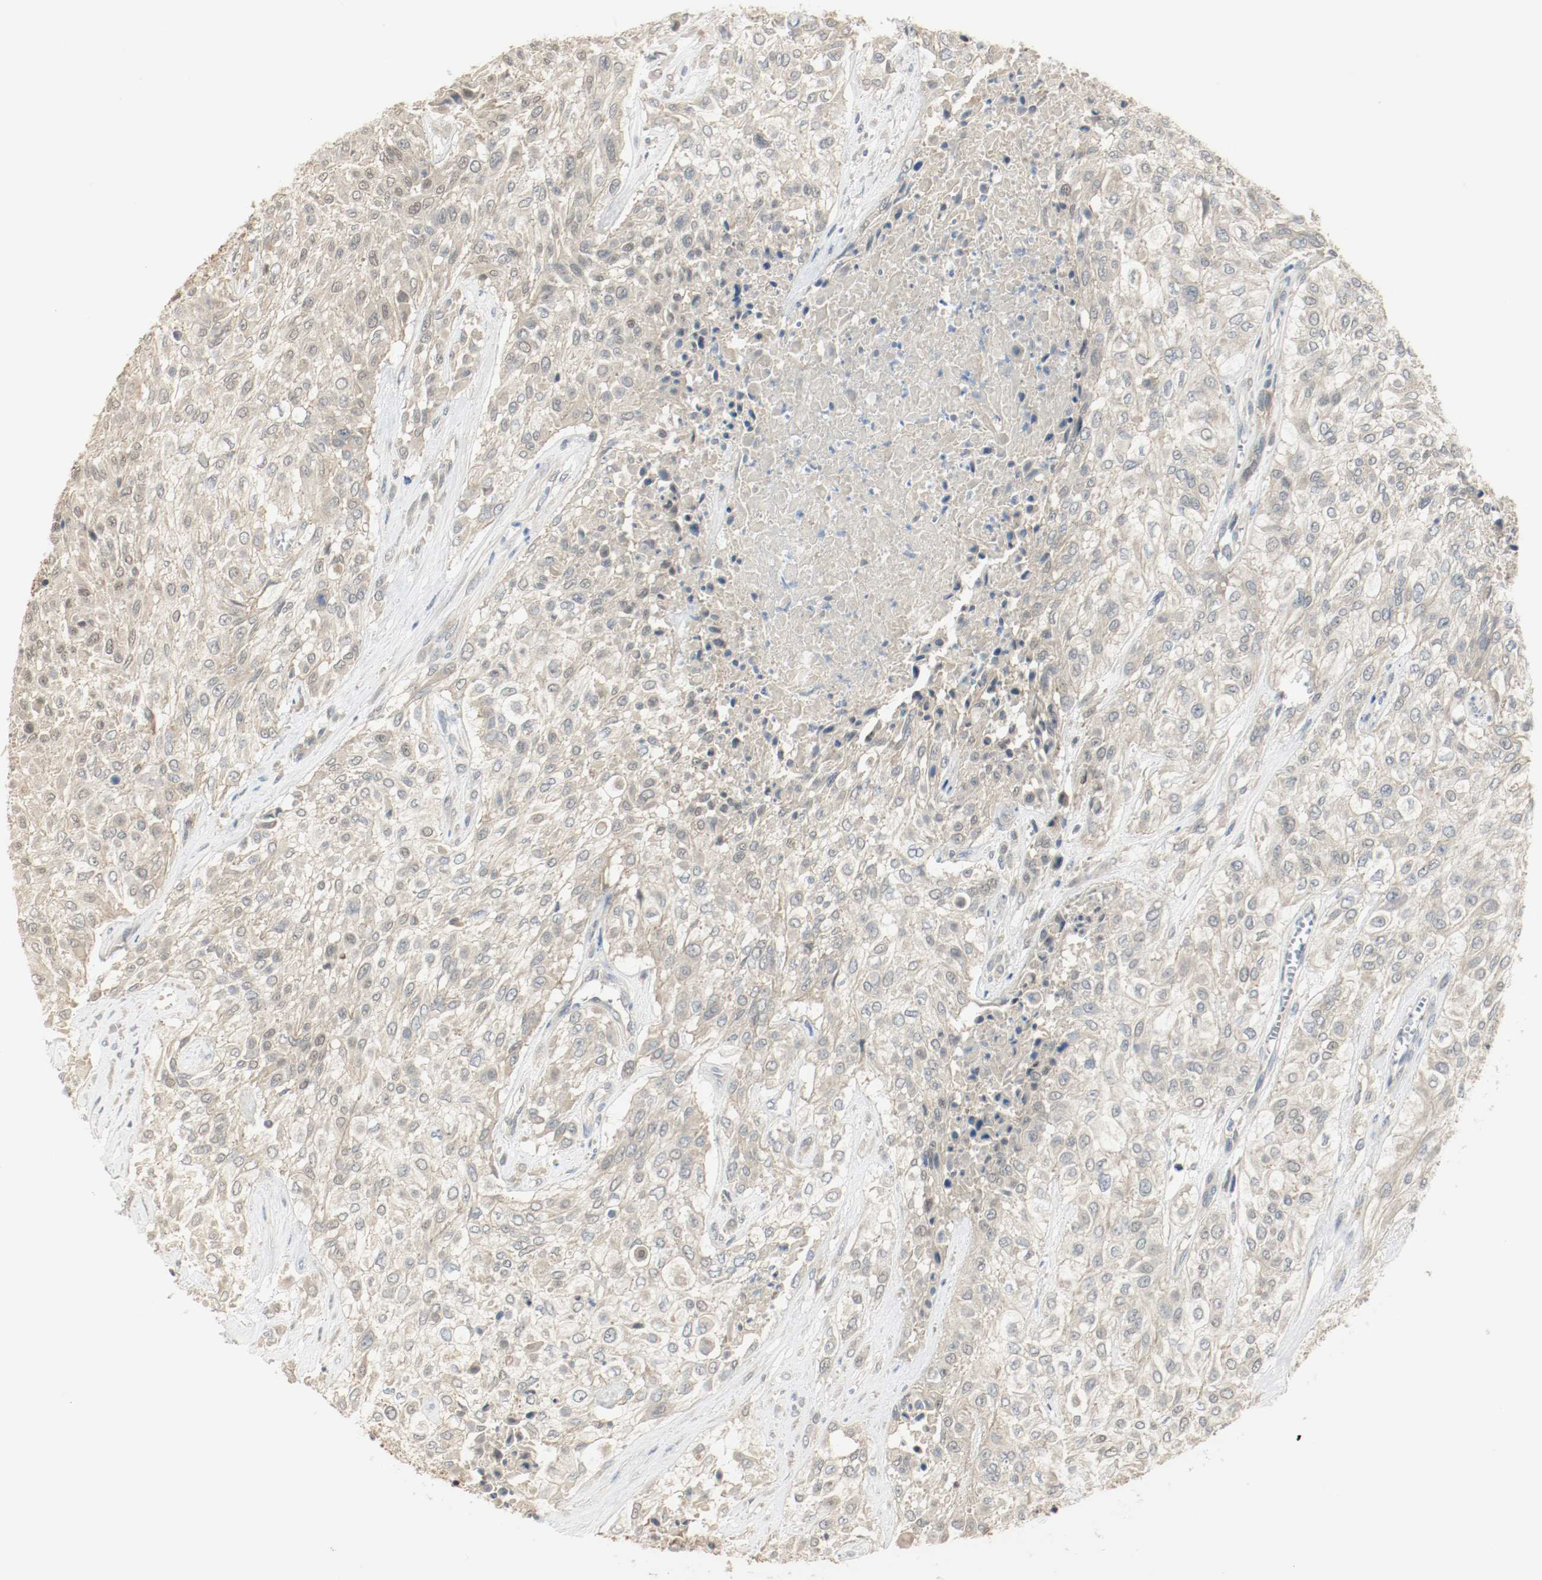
{"staining": {"intensity": "weak", "quantity": ">75%", "location": "cytoplasmic/membranous"}, "tissue": "urothelial cancer", "cell_type": "Tumor cells", "image_type": "cancer", "snomed": [{"axis": "morphology", "description": "Urothelial carcinoma, High grade"}, {"axis": "topography", "description": "Urinary bladder"}], "caption": "DAB immunohistochemical staining of human urothelial carcinoma (high-grade) demonstrates weak cytoplasmic/membranous protein positivity in about >75% of tumor cells.", "gene": "MELTF", "patient": {"sex": "male", "age": 57}}